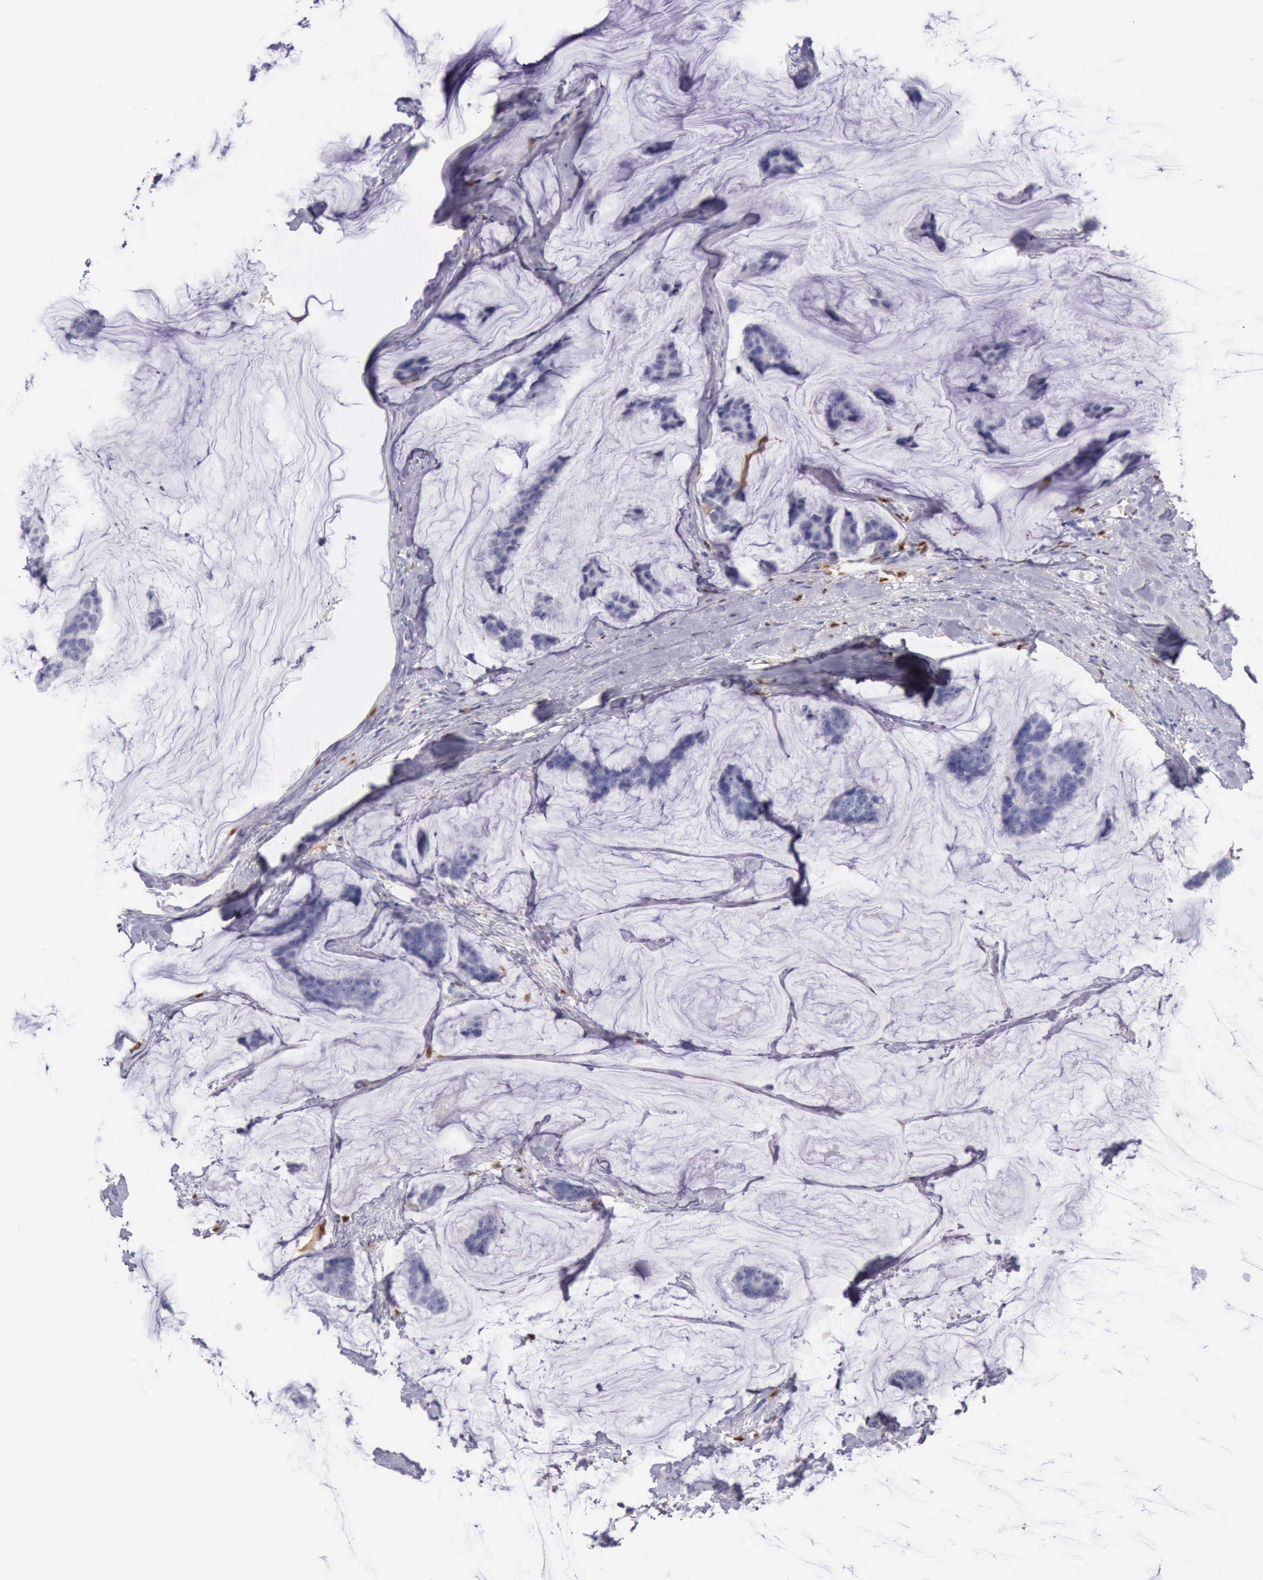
{"staining": {"intensity": "negative", "quantity": "none", "location": "none"}, "tissue": "breast cancer", "cell_type": "Tumor cells", "image_type": "cancer", "snomed": [{"axis": "morphology", "description": "Normal tissue, NOS"}, {"axis": "morphology", "description": "Duct carcinoma"}, {"axis": "topography", "description": "Breast"}], "caption": "Protein analysis of breast cancer (invasive ductal carcinoma) displays no significant expression in tumor cells.", "gene": "CSTA", "patient": {"sex": "female", "age": 50}}